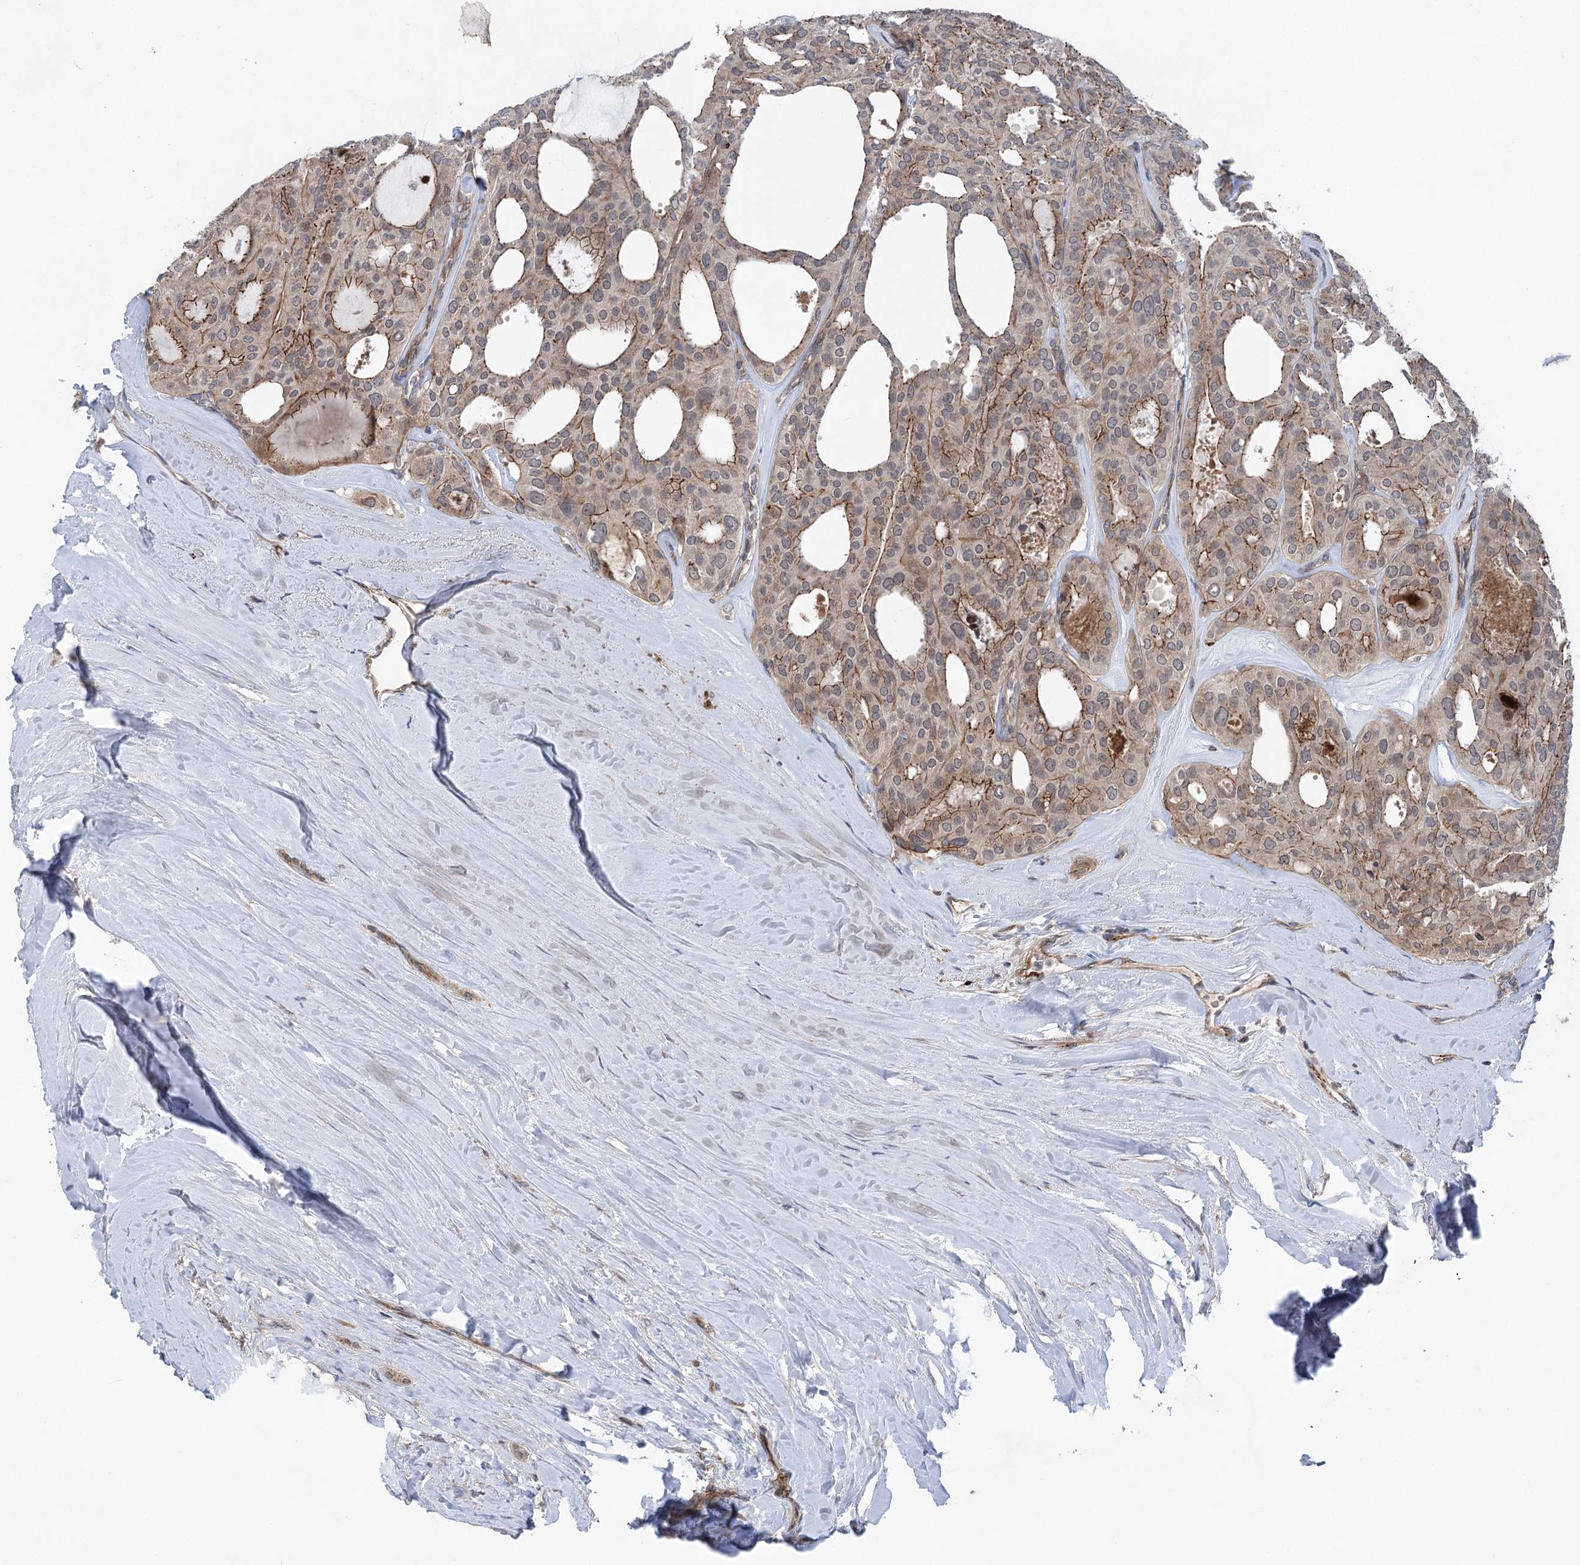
{"staining": {"intensity": "moderate", "quantity": ">75%", "location": "cytoplasmic/membranous"}, "tissue": "thyroid cancer", "cell_type": "Tumor cells", "image_type": "cancer", "snomed": [{"axis": "morphology", "description": "Follicular adenoma carcinoma, NOS"}, {"axis": "topography", "description": "Thyroid gland"}], "caption": "Brown immunohistochemical staining in follicular adenoma carcinoma (thyroid) displays moderate cytoplasmic/membranous positivity in approximately >75% of tumor cells.", "gene": "METTL24", "patient": {"sex": "male", "age": 75}}